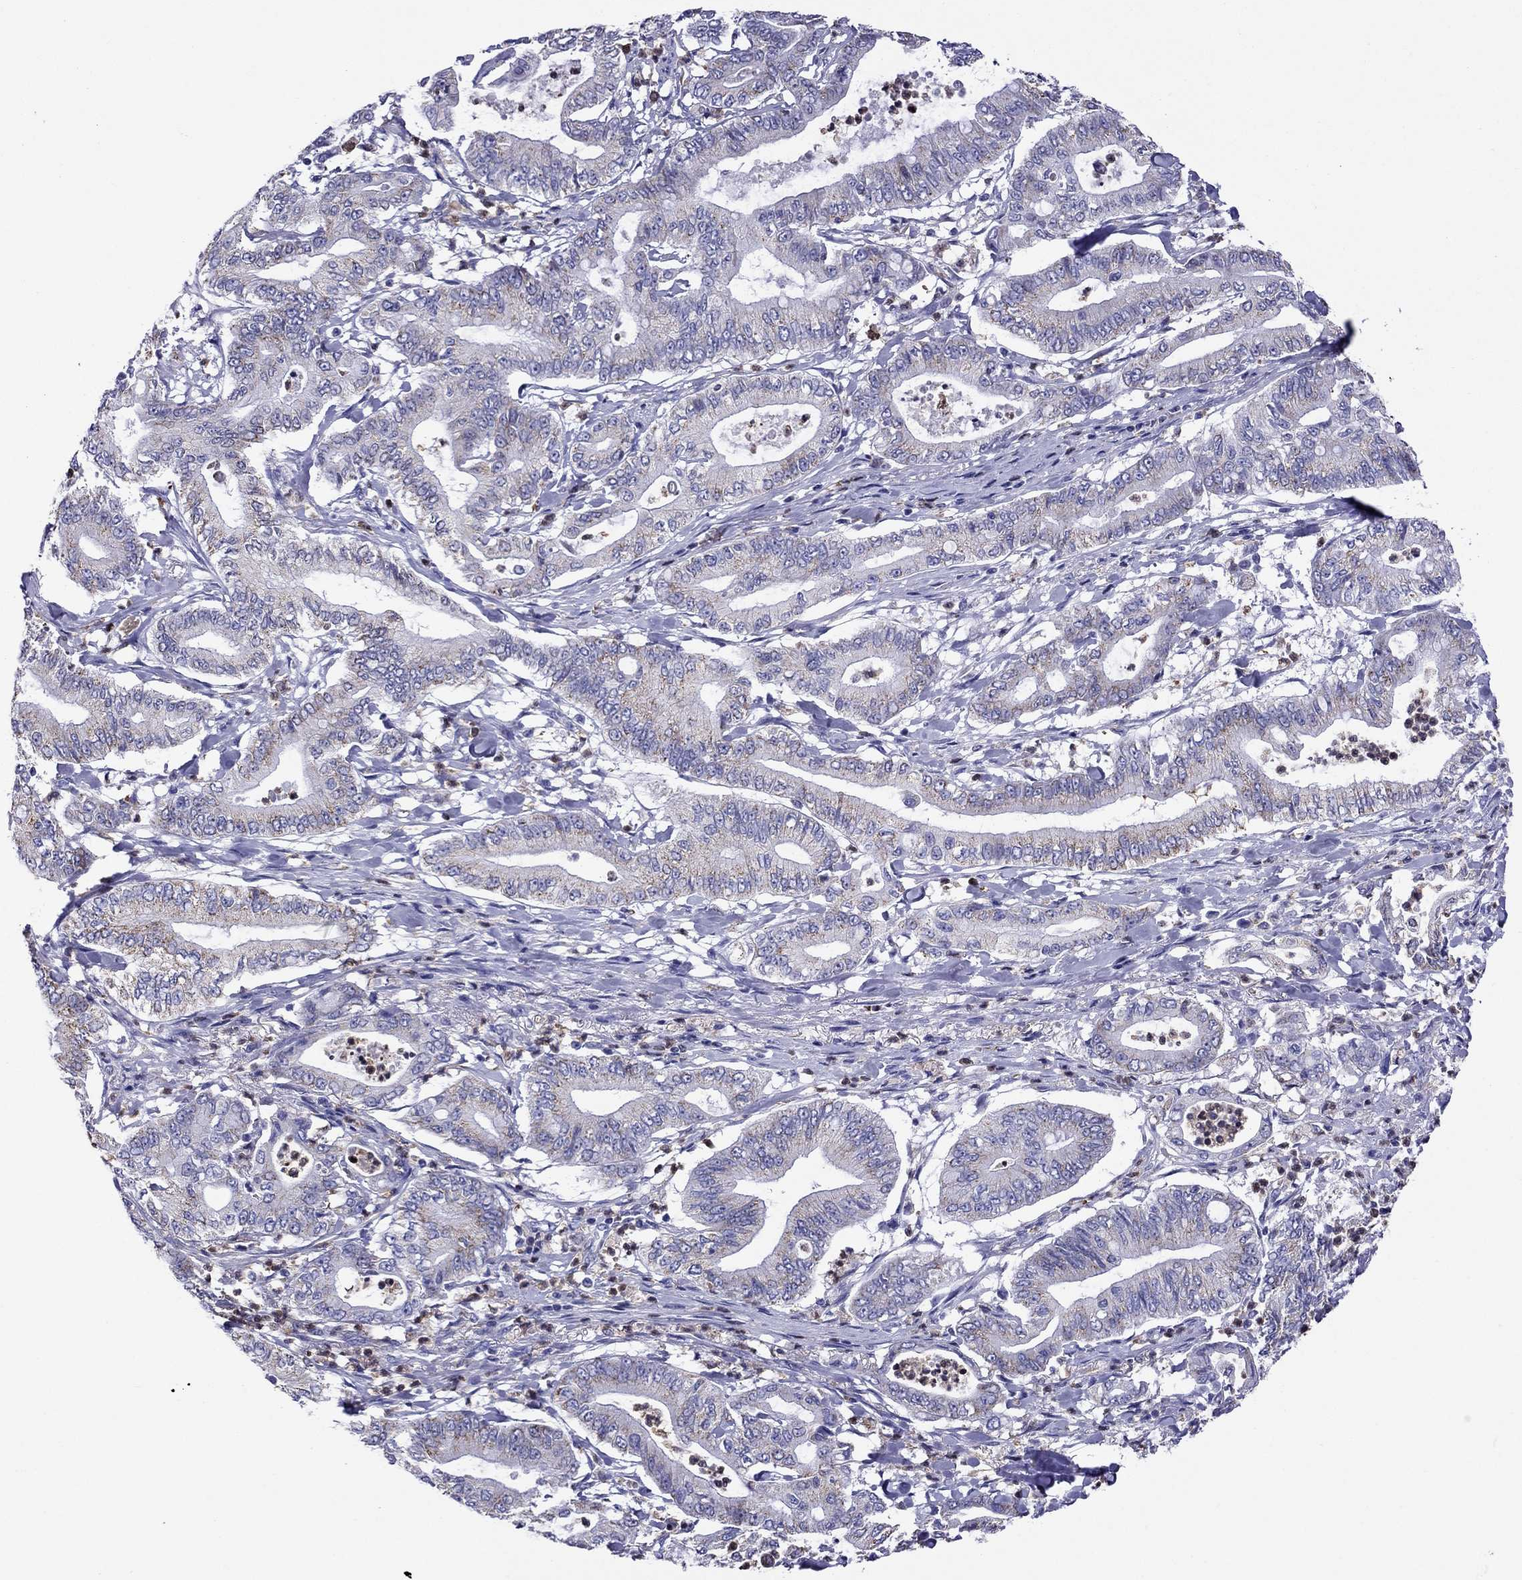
{"staining": {"intensity": "weak", "quantity": "<25%", "location": "cytoplasmic/membranous"}, "tissue": "pancreatic cancer", "cell_type": "Tumor cells", "image_type": "cancer", "snomed": [{"axis": "morphology", "description": "Adenocarcinoma, NOS"}, {"axis": "topography", "description": "Pancreas"}], "caption": "This is an immunohistochemistry micrograph of human adenocarcinoma (pancreatic). There is no expression in tumor cells.", "gene": "SCG2", "patient": {"sex": "male", "age": 71}}